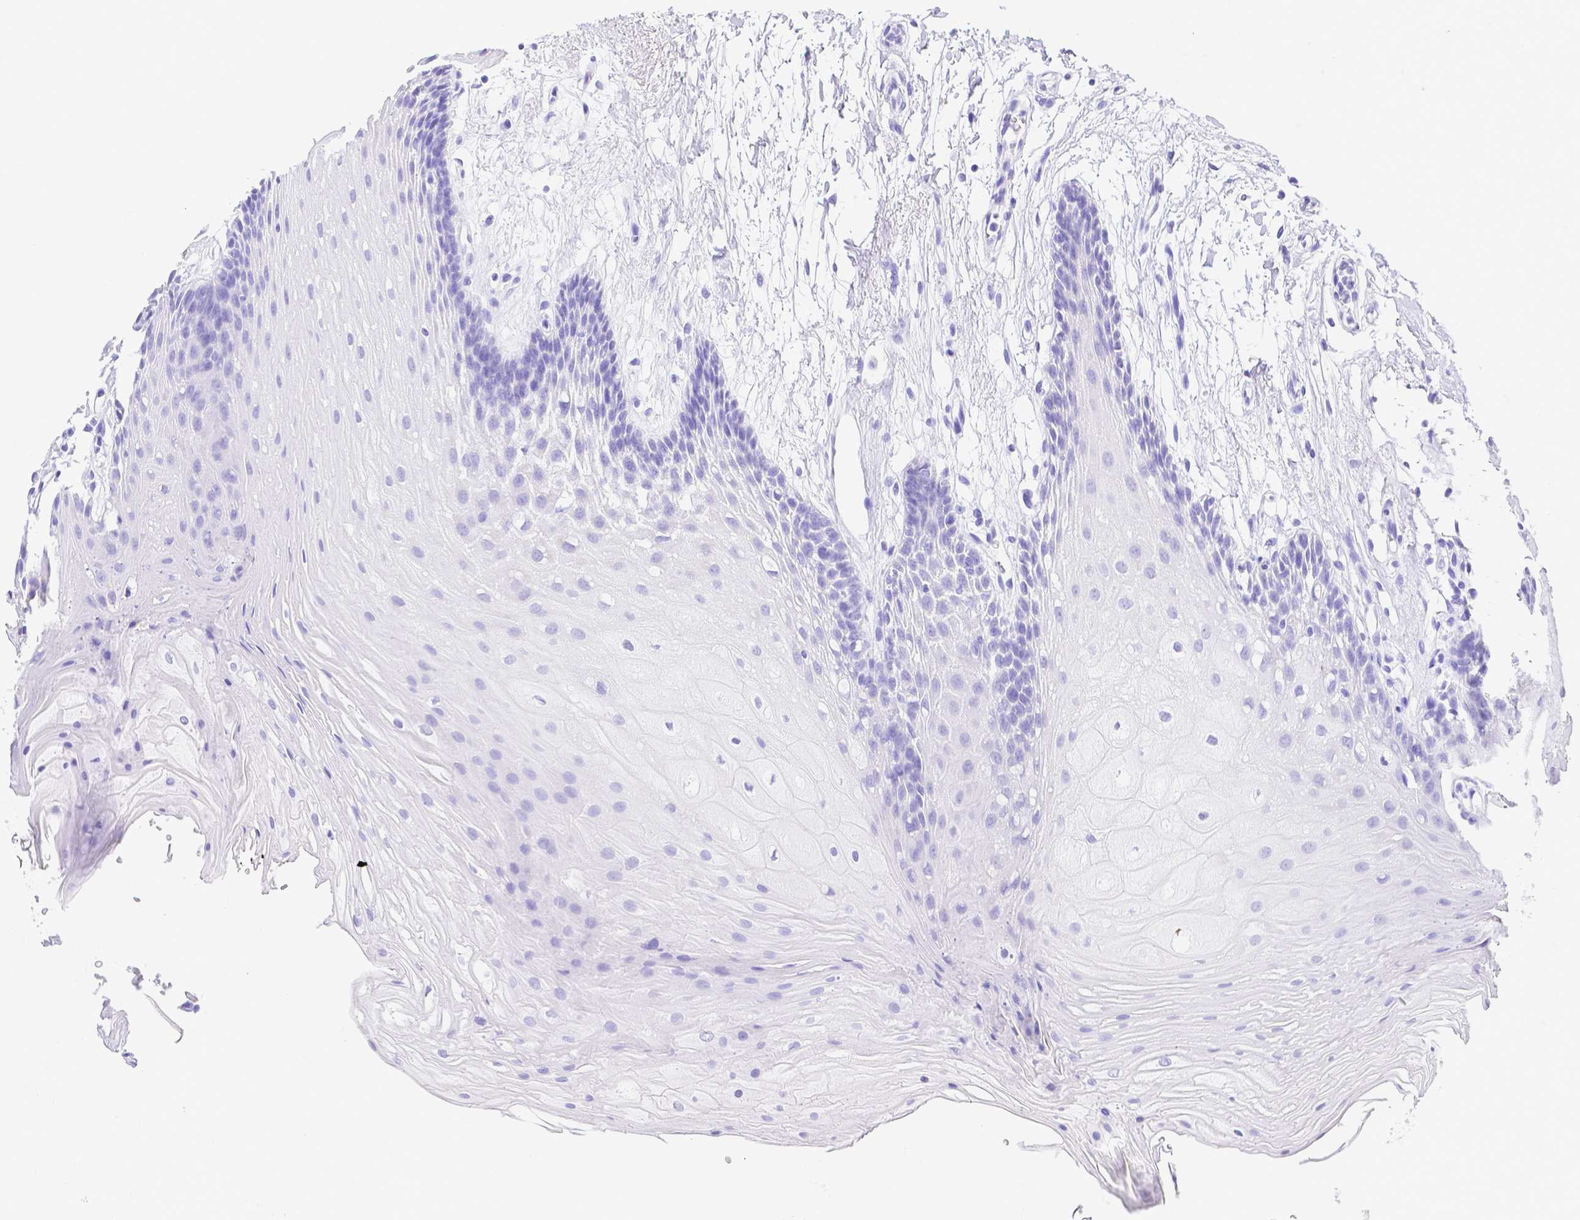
{"staining": {"intensity": "negative", "quantity": "none", "location": "none"}, "tissue": "oral mucosa", "cell_type": "Squamous epithelial cells", "image_type": "normal", "snomed": [{"axis": "morphology", "description": "Normal tissue, NOS"}, {"axis": "morphology", "description": "Squamous cell carcinoma, NOS"}, {"axis": "topography", "description": "Oral tissue"}, {"axis": "topography", "description": "Tounge, NOS"}, {"axis": "topography", "description": "Head-Neck"}], "caption": "Photomicrograph shows no significant protein positivity in squamous epithelial cells of normal oral mucosa. The staining was performed using DAB to visualize the protein expression in brown, while the nuclei were stained in blue with hematoxylin (Magnification: 20x).", "gene": "SMR3A", "patient": {"sex": "male", "age": 62}}